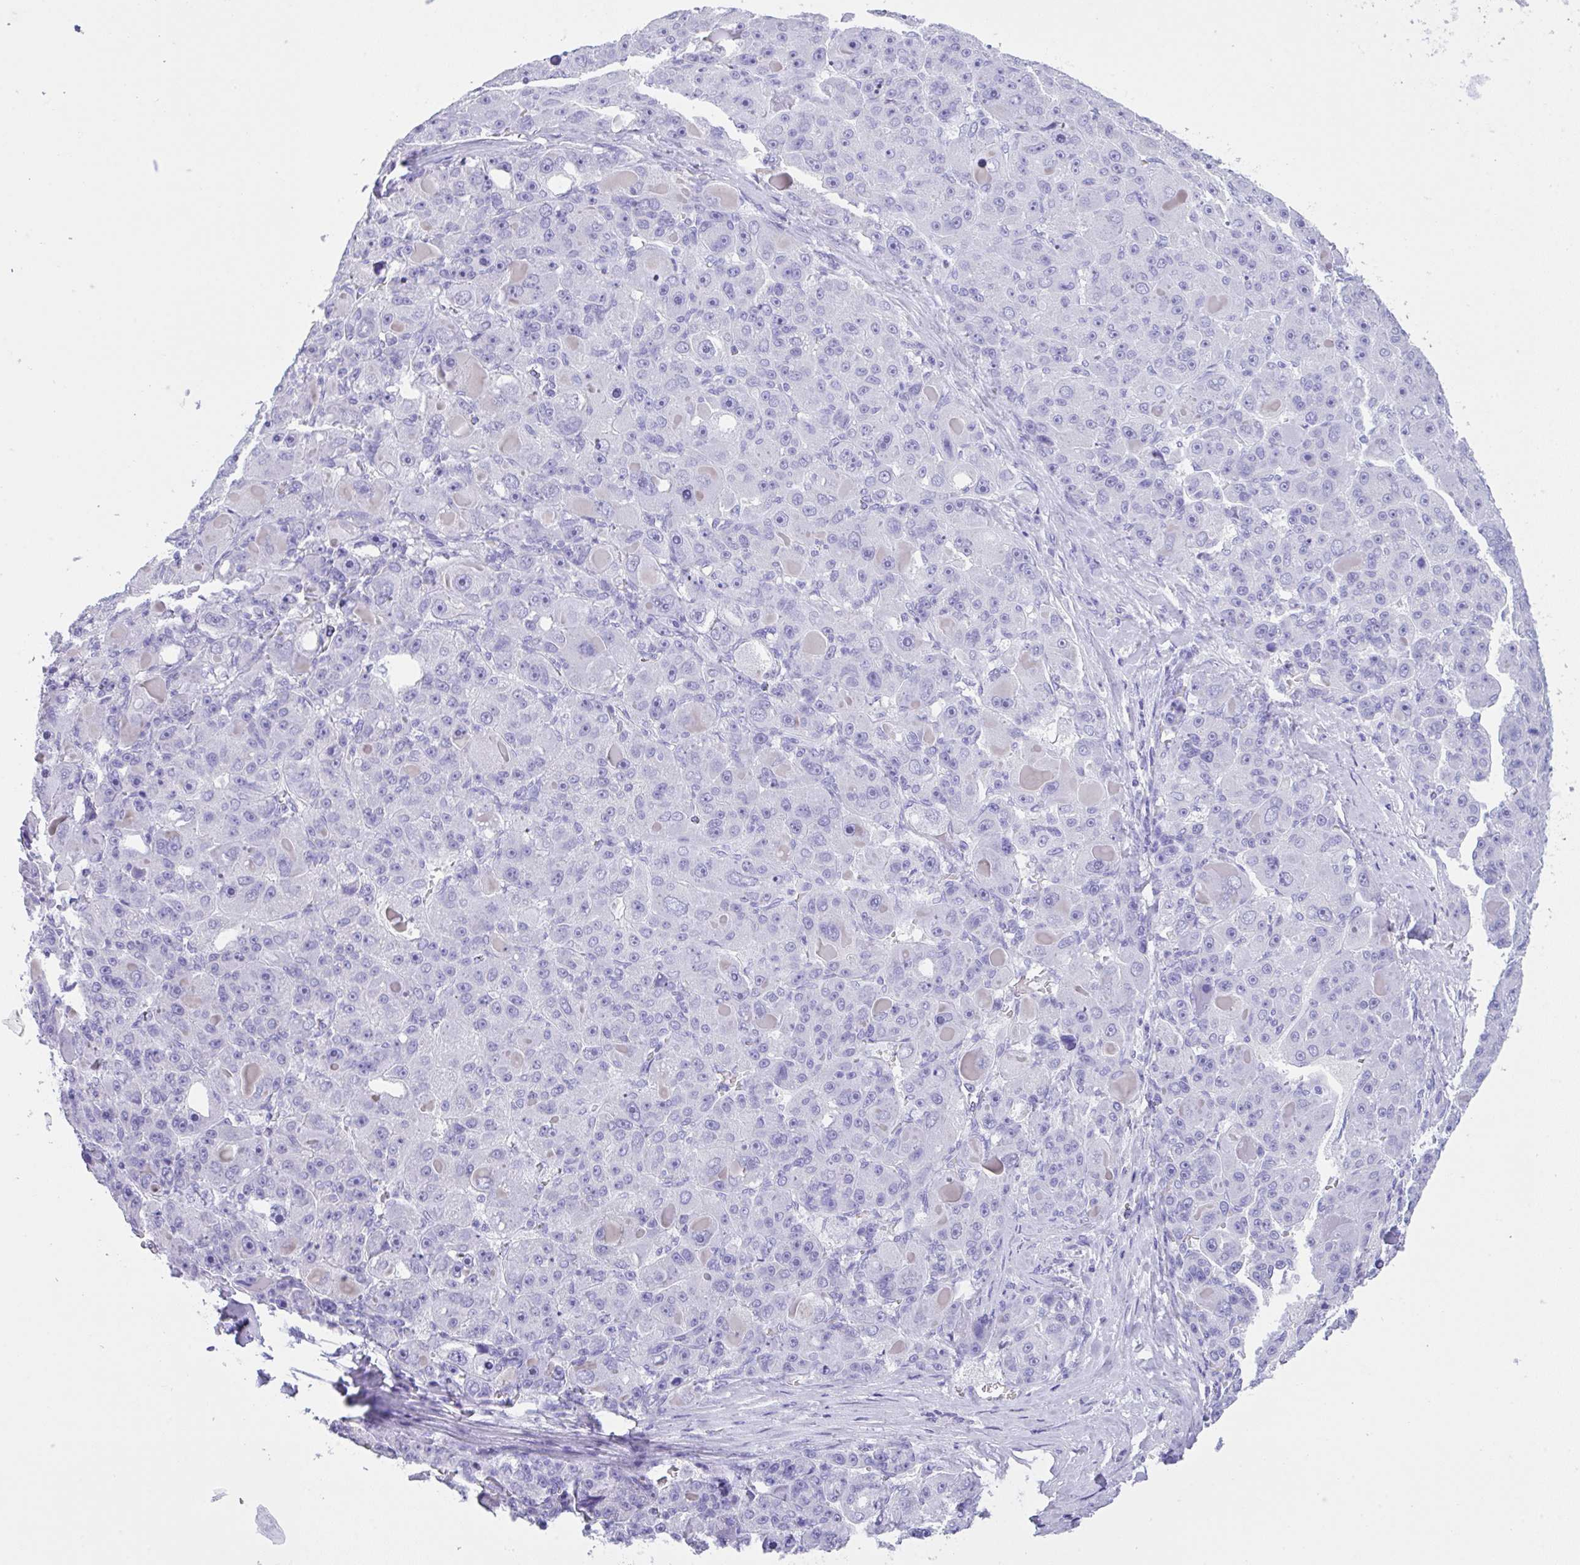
{"staining": {"intensity": "negative", "quantity": "none", "location": "none"}, "tissue": "liver cancer", "cell_type": "Tumor cells", "image_type": "cancer", "snomed": [{"axis": "morphology", "description": "Carcinoma, Hepatocellular, NOS"}, {"axis": "topography", "description": "Liver"}], "caption": "A micrograph of human hepatocellular carcinoma (liver) is negative for staining in tumor cells.", "gene": "CPA1", "patient": {"sex": "male", "age": 76}}